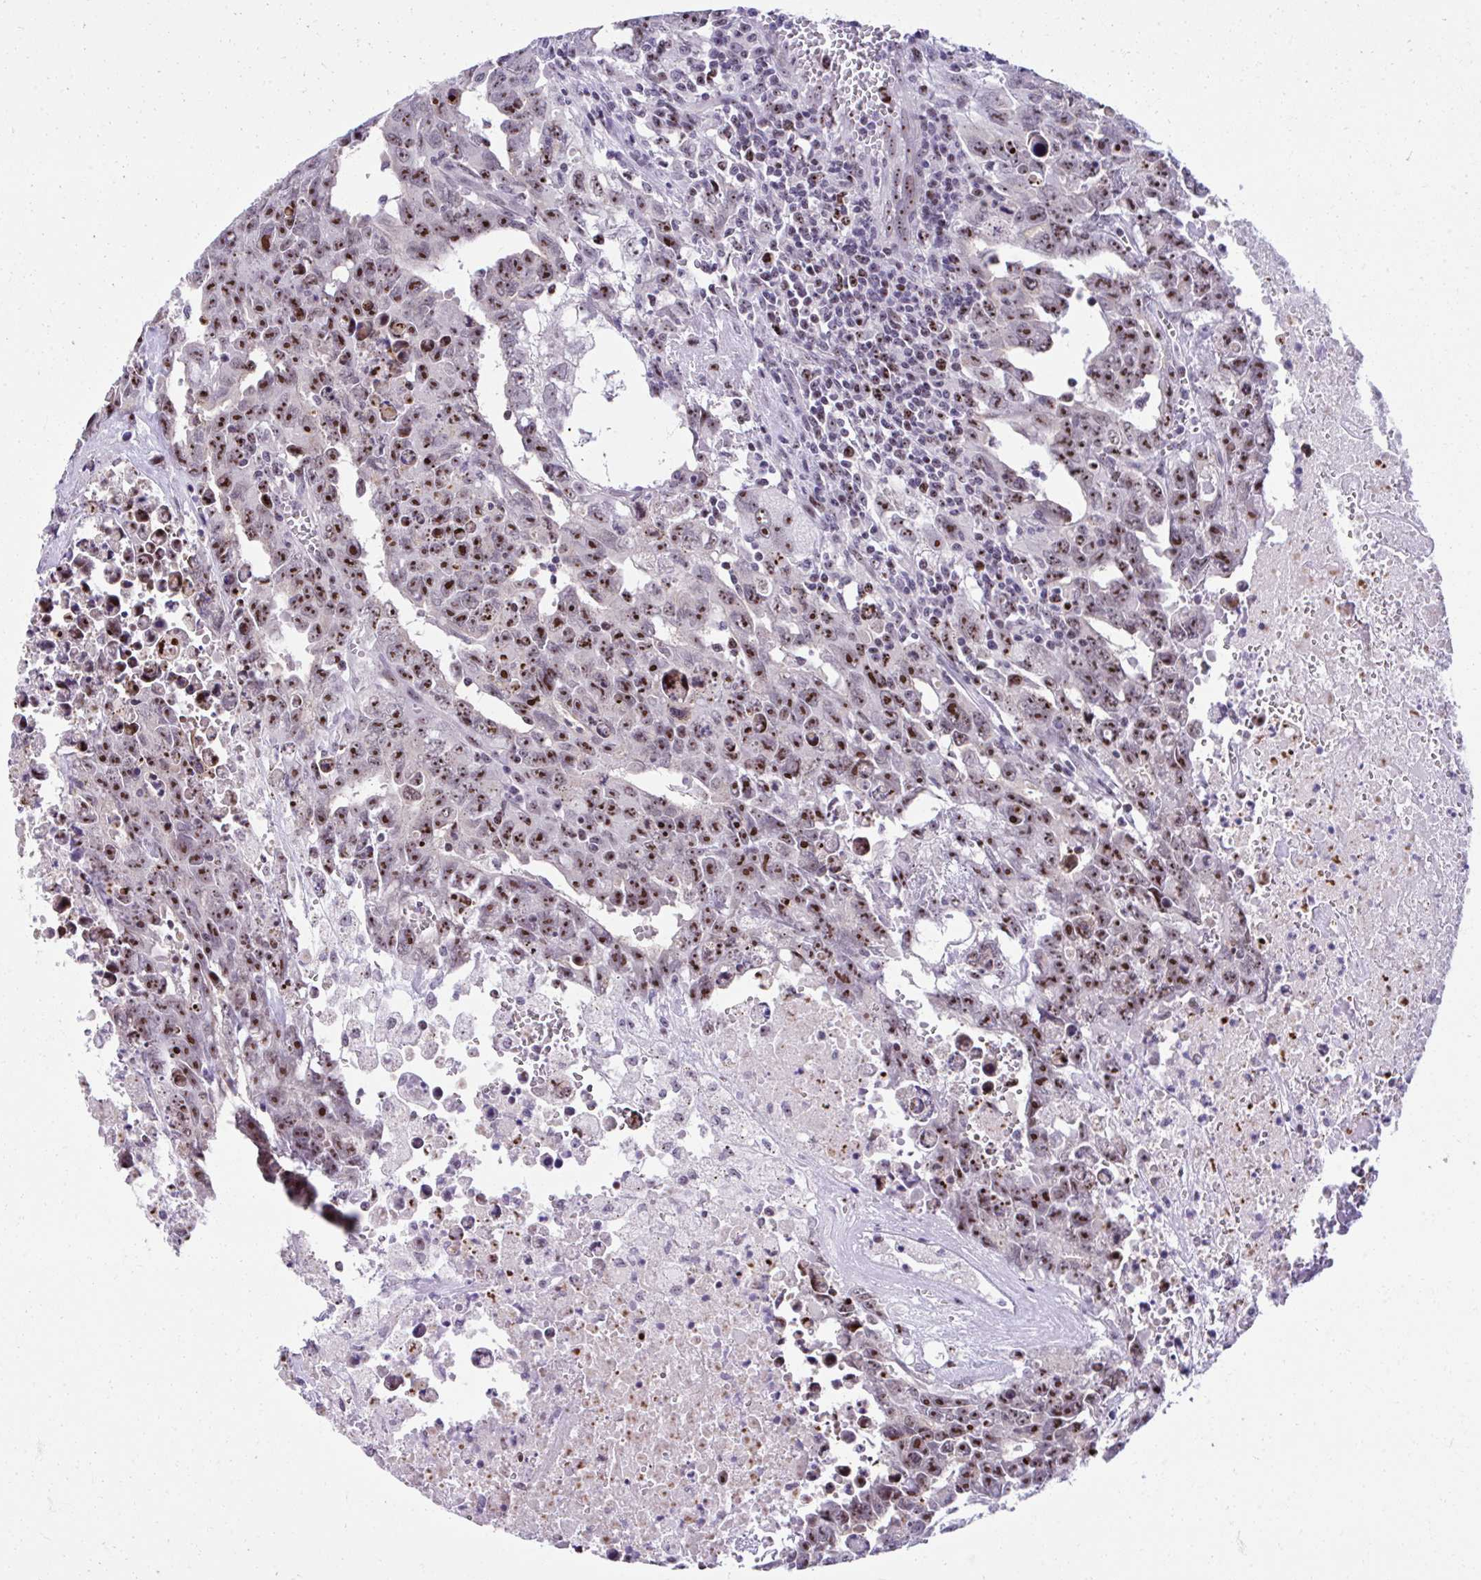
{"staining": {"intensity": "strong", "quantity": ">75%", "location": "nuclear"}, "tissue": "testis cancer", "cell_type": "Tumor cells", "image_type": "cancer", "snomed": [{"axis": "morphology", "description": "Carcinoma, Embryonal, NOS"}, {"axis": "topography", "description": "Testis"}], "caption": "A high-resolution micrograph shows immunohistochemistry (IHC) staining of testis cancer, which shows strong nuclear positivity in approximately >75% of tumor cells.", "gene": "CEP72", "patient": {"sex": "male", "age": 24}}